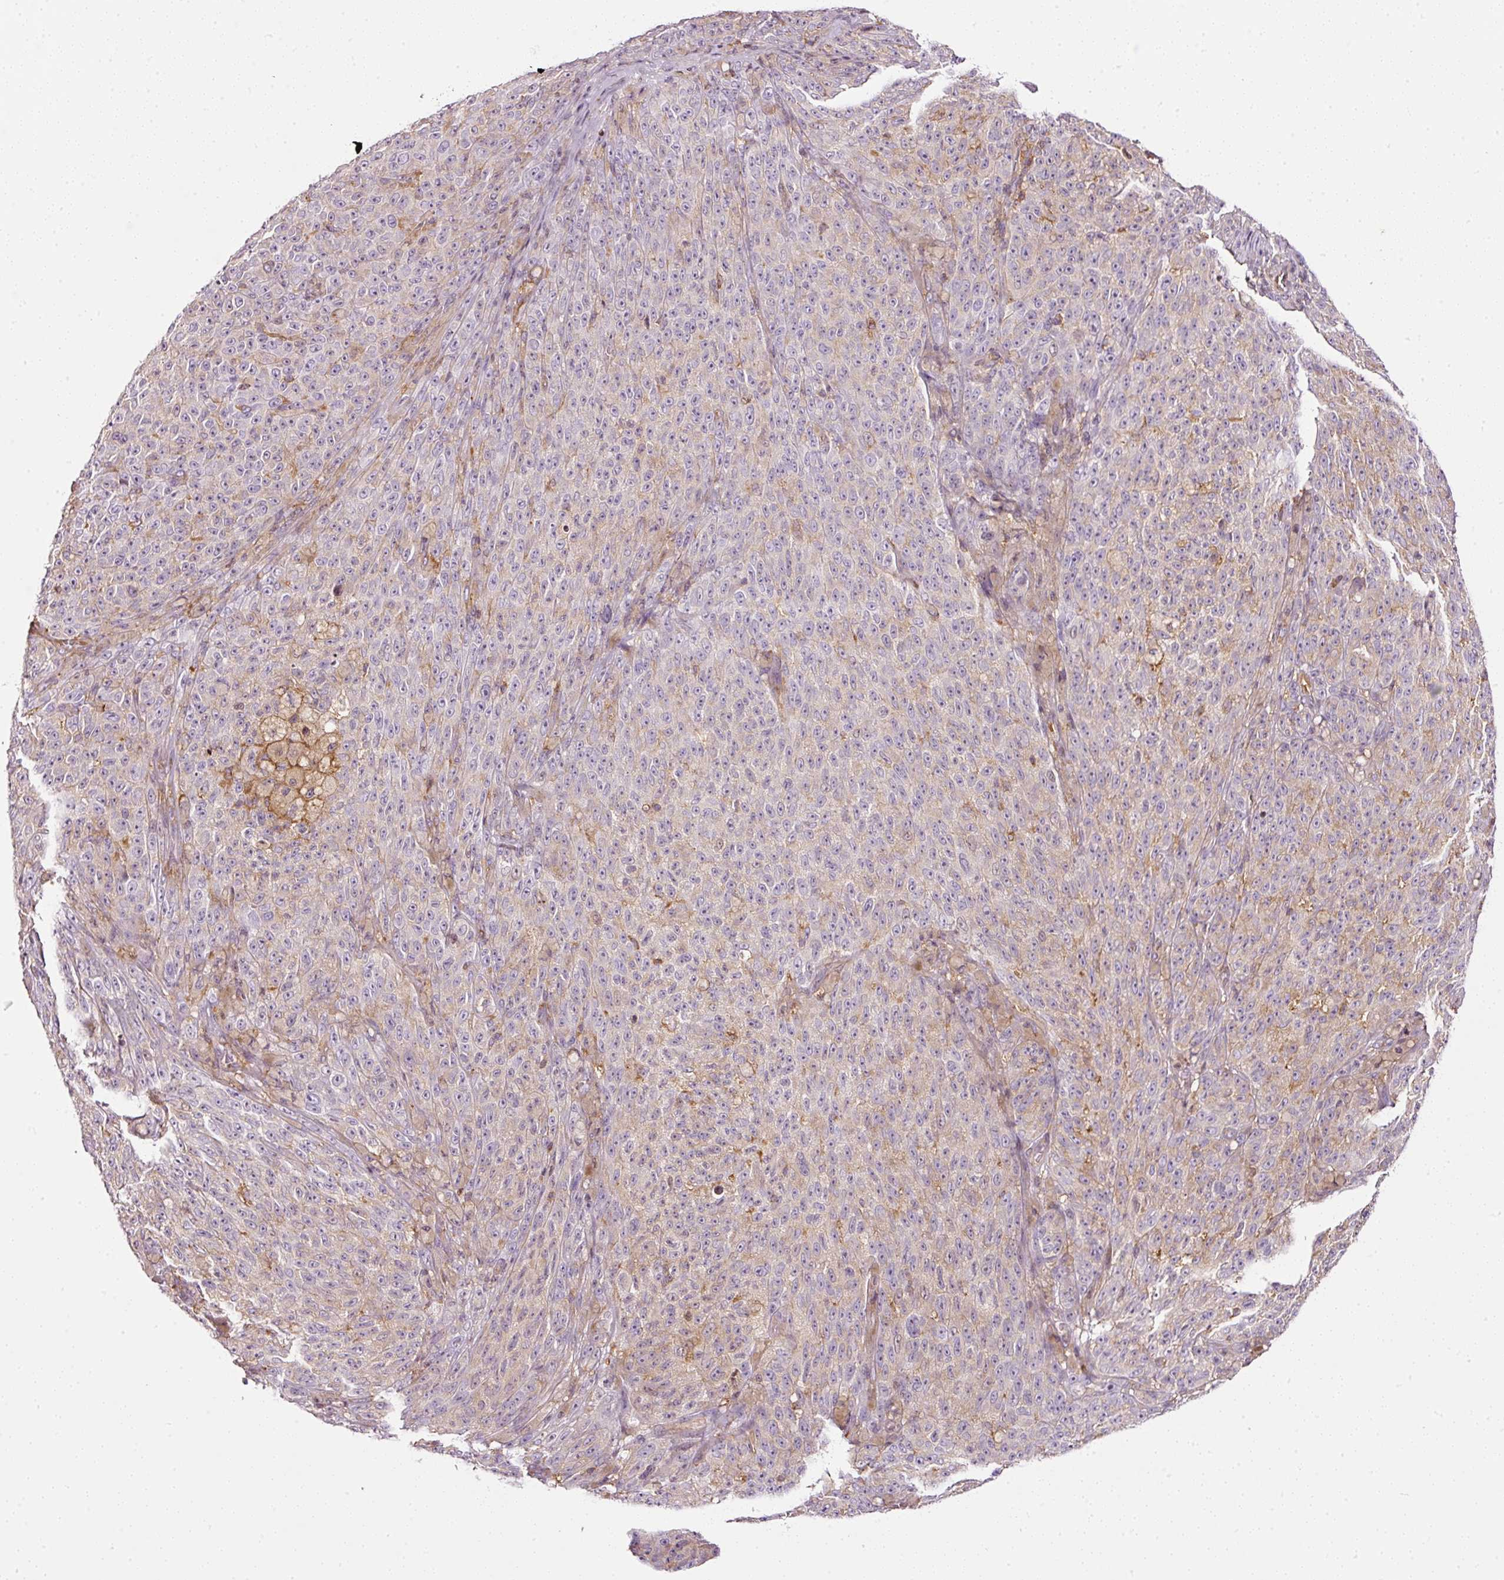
{"staining": {"intensity": "moderate", "quantity": "25%-75%", "location": "cytoplasmic/membranous"}, "tissue": "melanoma", "cell_type": "Tumor cells", "image_type": "cancer", "snomed": [{"axis": "morphology", "description": "Malignant melanoma, NOS"}, {"axis": "topography", "description": "Skin"}], "caption": "Tumor cells reveal medium levels of moderate cytoplasmic/membranous expression in about 25%-75% of cells in malignant melanoma.", "gene": "SCNM1", "patient": {"sex": "female", "age": 82}}